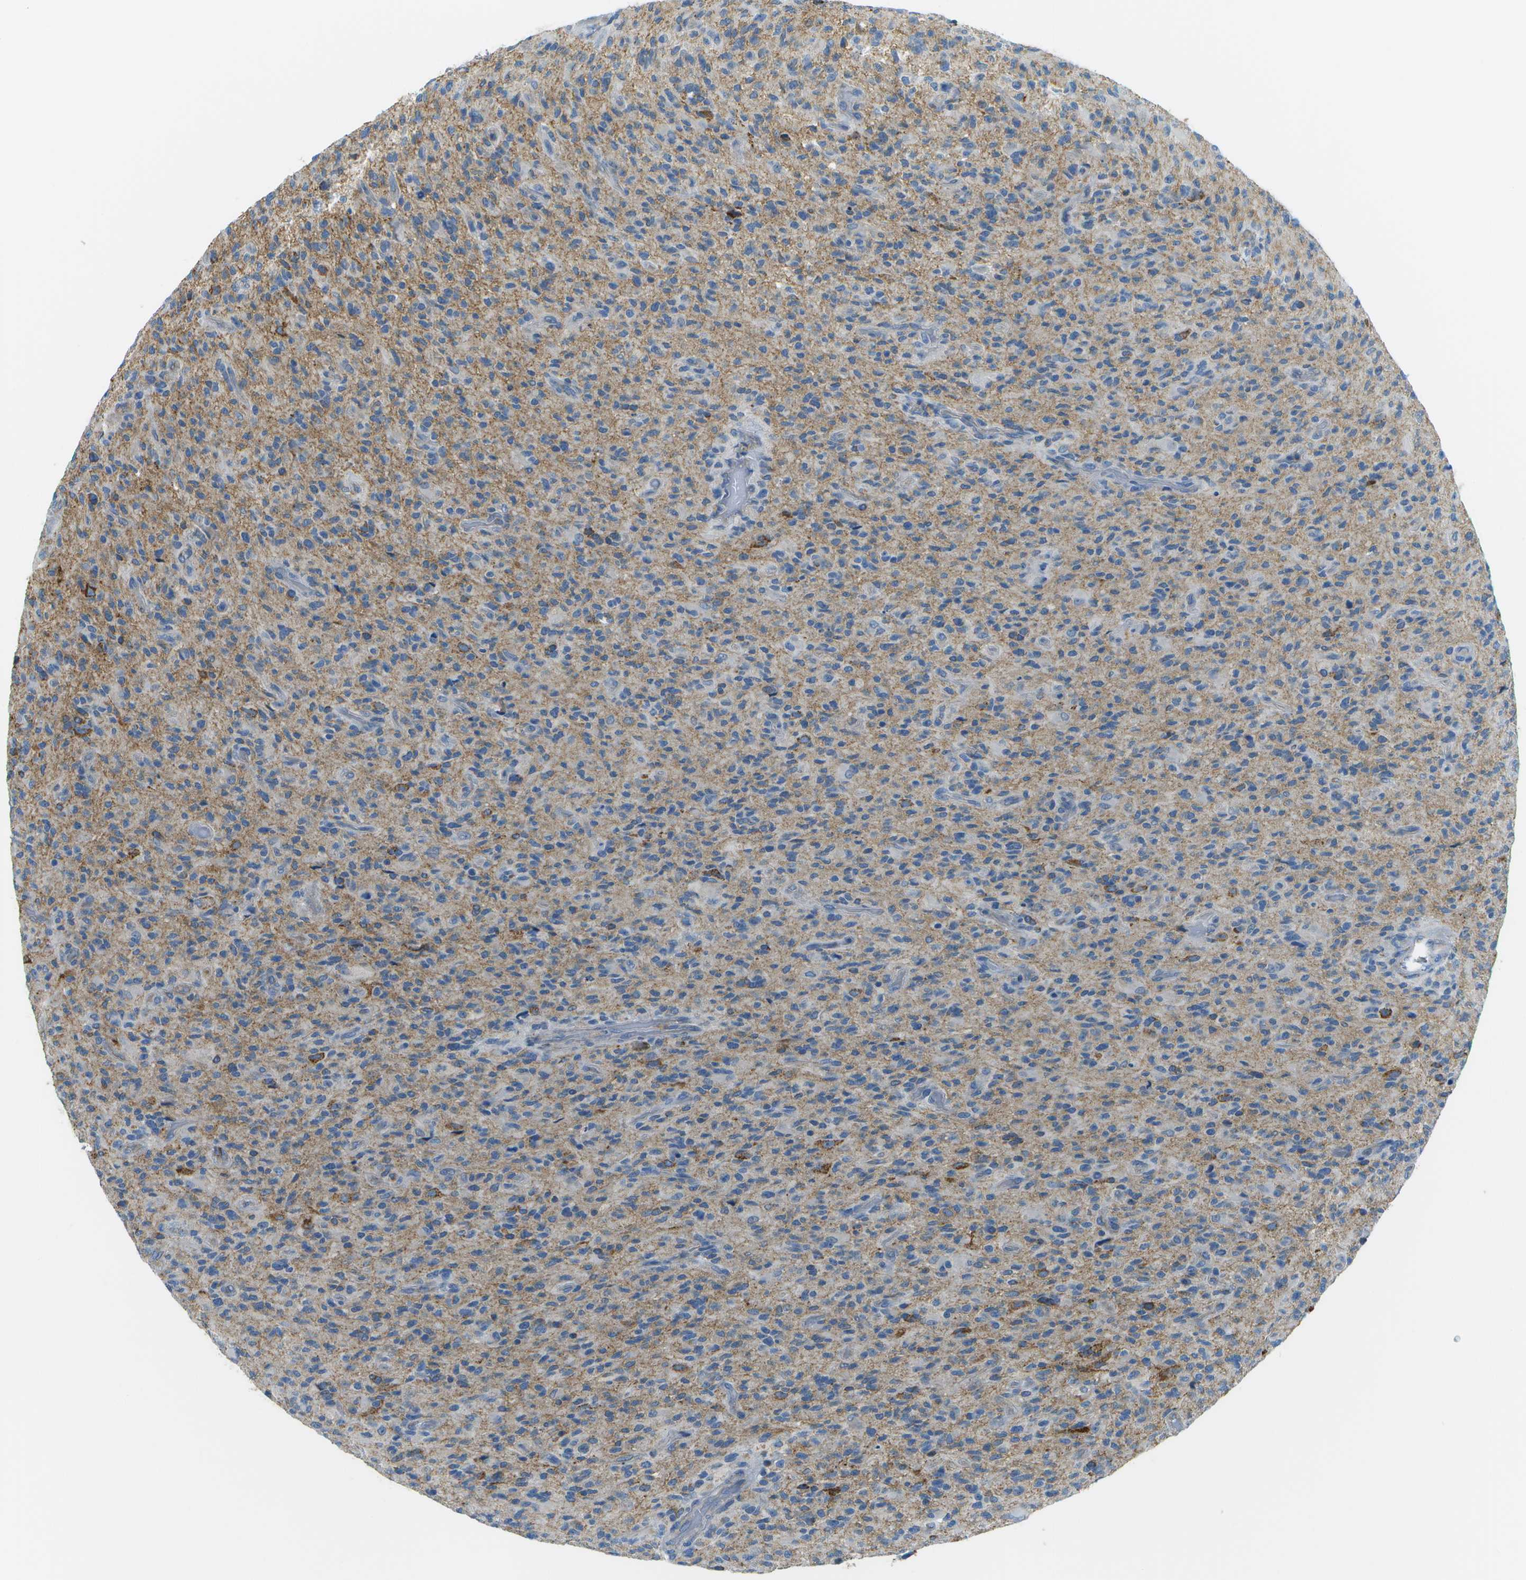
{"staining": {"intensity": "weak", "quantity": "<25%", "location": "cytoplasmic/membranous"}, "tissue": "glioma", "cell_type": "Tumor cells", "image_type": "cancer", "snomed": [{"axis": "morphology", "description": "Glioma, malignant, High grade"}, {"axis": "topography", "description": "Brain"}], "caption": "An image of human malignant high-grade glioma is negative for staining in tumor cells. The staining is performed using DAB brown chromogen with nuclei counter-stained in using hematoxylin.", "gene": "PTGIS", "patient": {"sex": "male", "age": 71}}